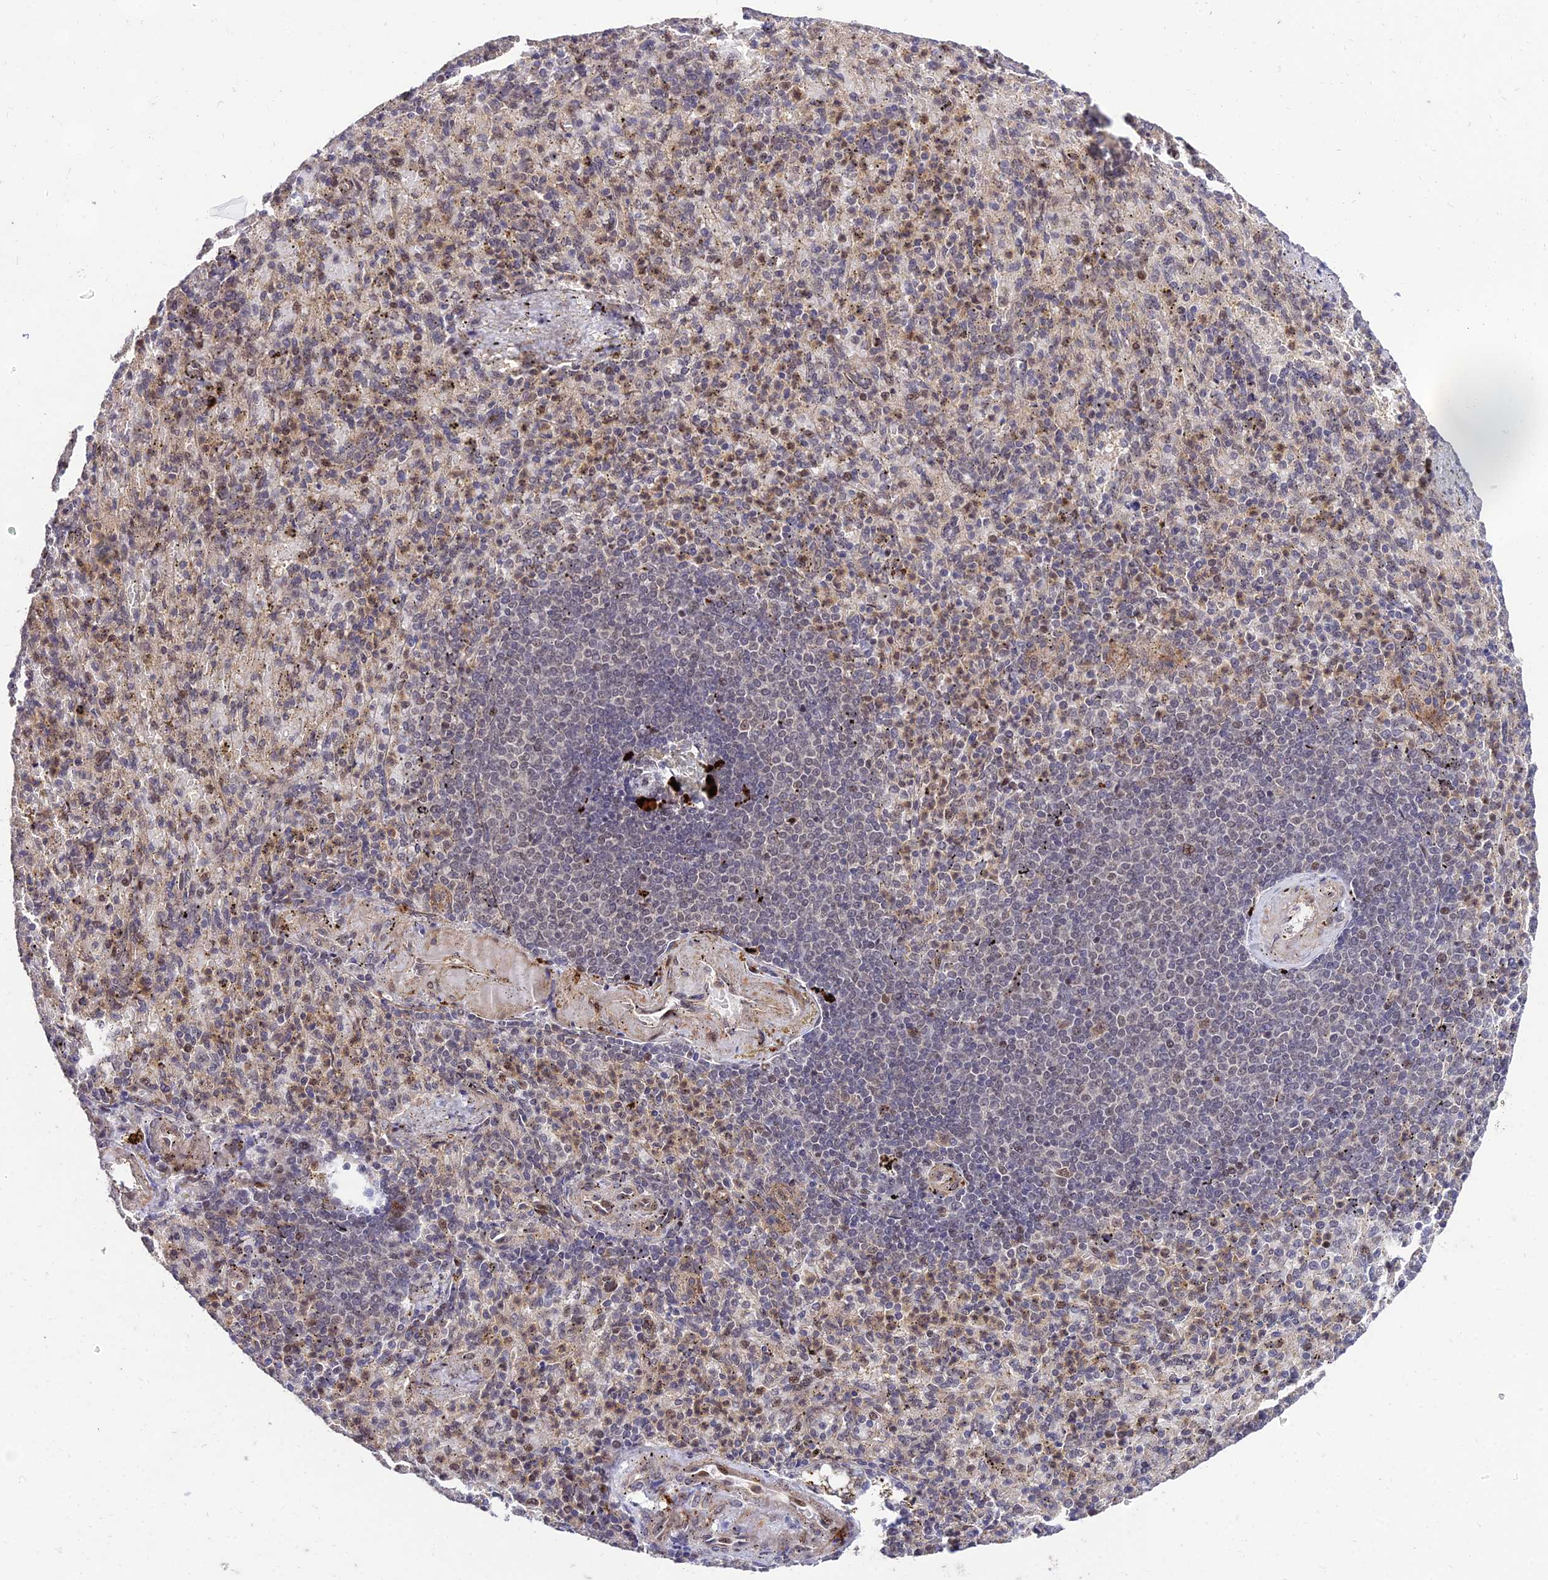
{"staining": {"intensity": "moderate", "quantity": "25%-75%", "location": "cytoplasmic/membranous,nuclear"}, "tissue": "spleen", "cell_type": "Cells in red pulp", "image_type": "normal", "snomed": [{"axis": "morphology", "description": "Normal tissue, NOS"}, {"axis": "topography", "description": "Spleen"}], "caption": "Normal spleen was stained to show a protein in brown. There is medium levels of moderate cytoplasmic/membranous,nuclear positivity in about 25%-75% of cells in red pulp. The protein is stained brown, and the nuclei are stained in blue (DAB (3,3'-diaminobenzidine) IHC with brightfield microscopy, high magnification).", "gene": "ZNF85", "patient": {"sex": "female", "age": 74}}